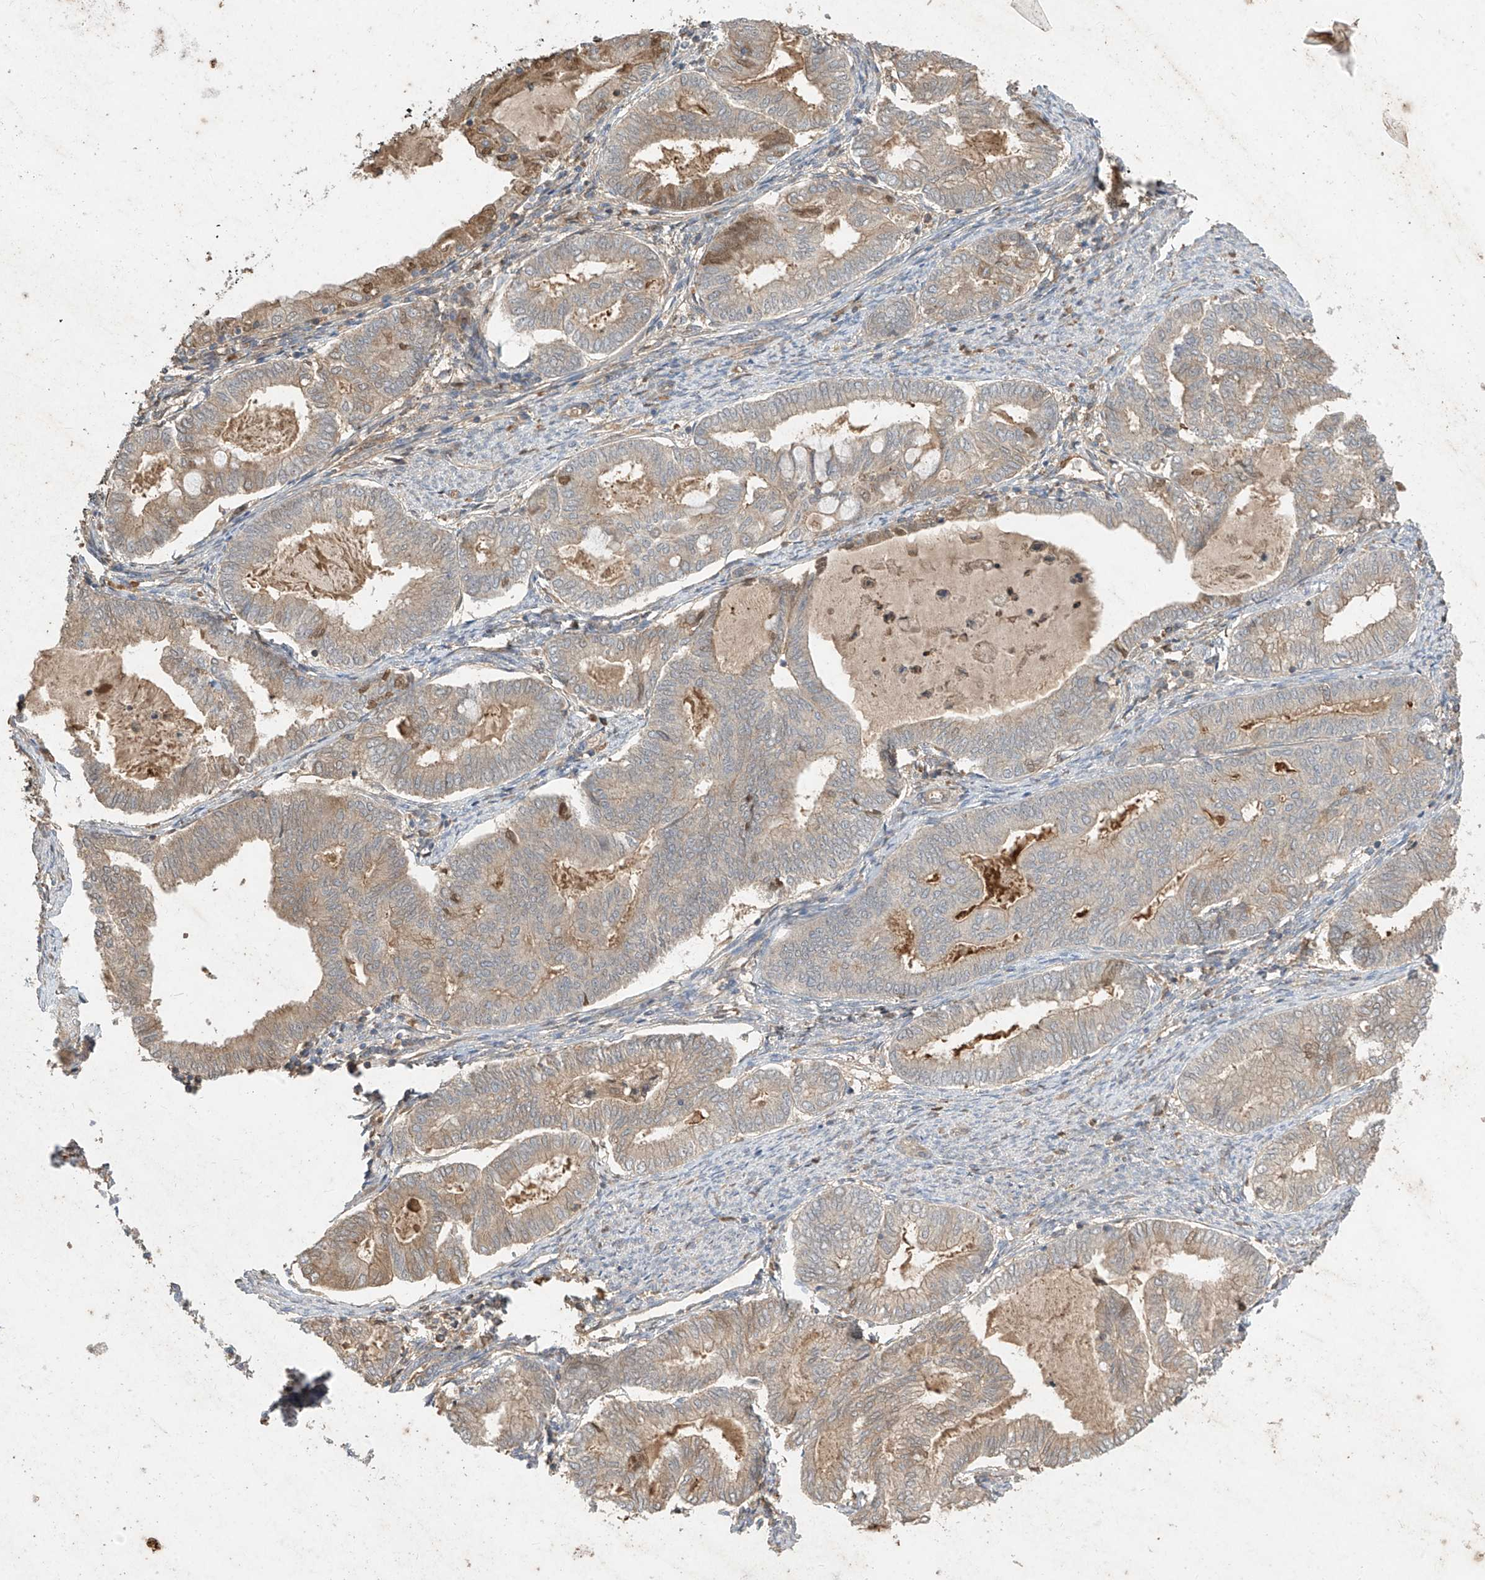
{"staining": {"intensity": "moderate", "quantity": ">75%", "location": "cytoplasmic/membranous"}, "tissue": "endometrial cancer", "cell_type": "Tumor cells", "image_type": "cancer", "snomed": [{"axis": "morphology", "description": "Adenocarcinoma, NOS"}, {"axis": "topography", "description": "Endometrium"}], "caption": "The image reveals immunohistochemical staining of endometrial cancer. There is moderate cytoplasmic/membranous expression is appreciated in about >75% of tumor cells. (Brightfield microscopy of DAB IHC at high magnification).", "gene": "CACNA2D4", "patient": {"sex": "female", "age": 79}}